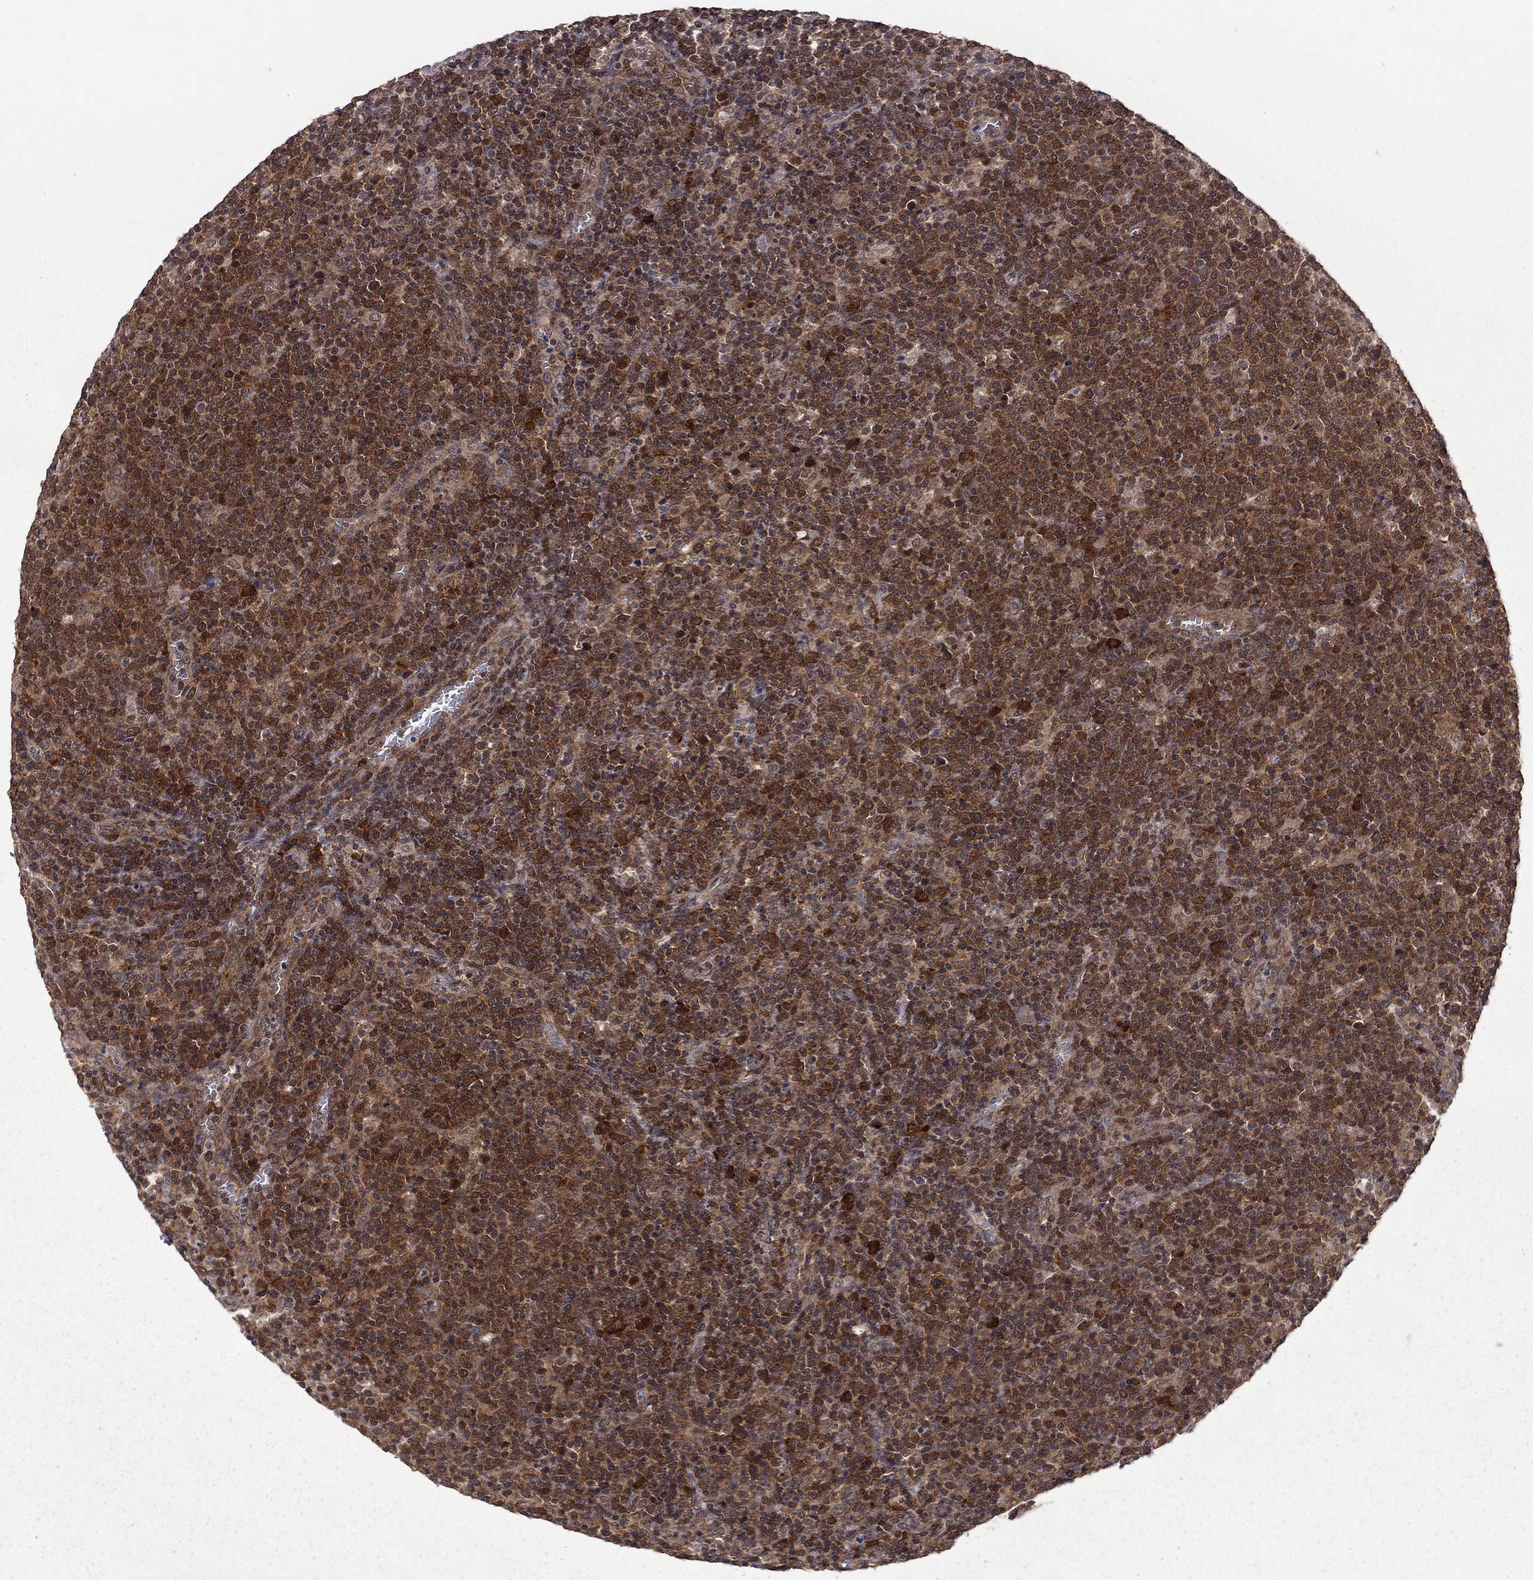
{"staining": {"intensity": "strong", "quantity": ">75%", "location": "cytoplasmic/membranous"}, "tissue": "lymphoma", "cell_type": "Tumor cells", "image_type": "cancer", "snomed": [{"axis": "morphology", "description": "Malignant lymphoma, non-Hodgkin's type, High grade"}, {"axis": "topography", "description": "Lymph node"}], "caption": "DAB (3,3'-diaminobenzidine) immunohistochemical staining of lymphoma shows strong cytoplasmic/membranous protein expression in about >75% of tumor cells. The staining was performed using DAB (3,3'-diaminobenzidine), with brown indicating positive protein expression. Nuclei are stained blue with hematoxylin.", "gene": "NAA50", "patient": {"sex": "male", "age": 61}}